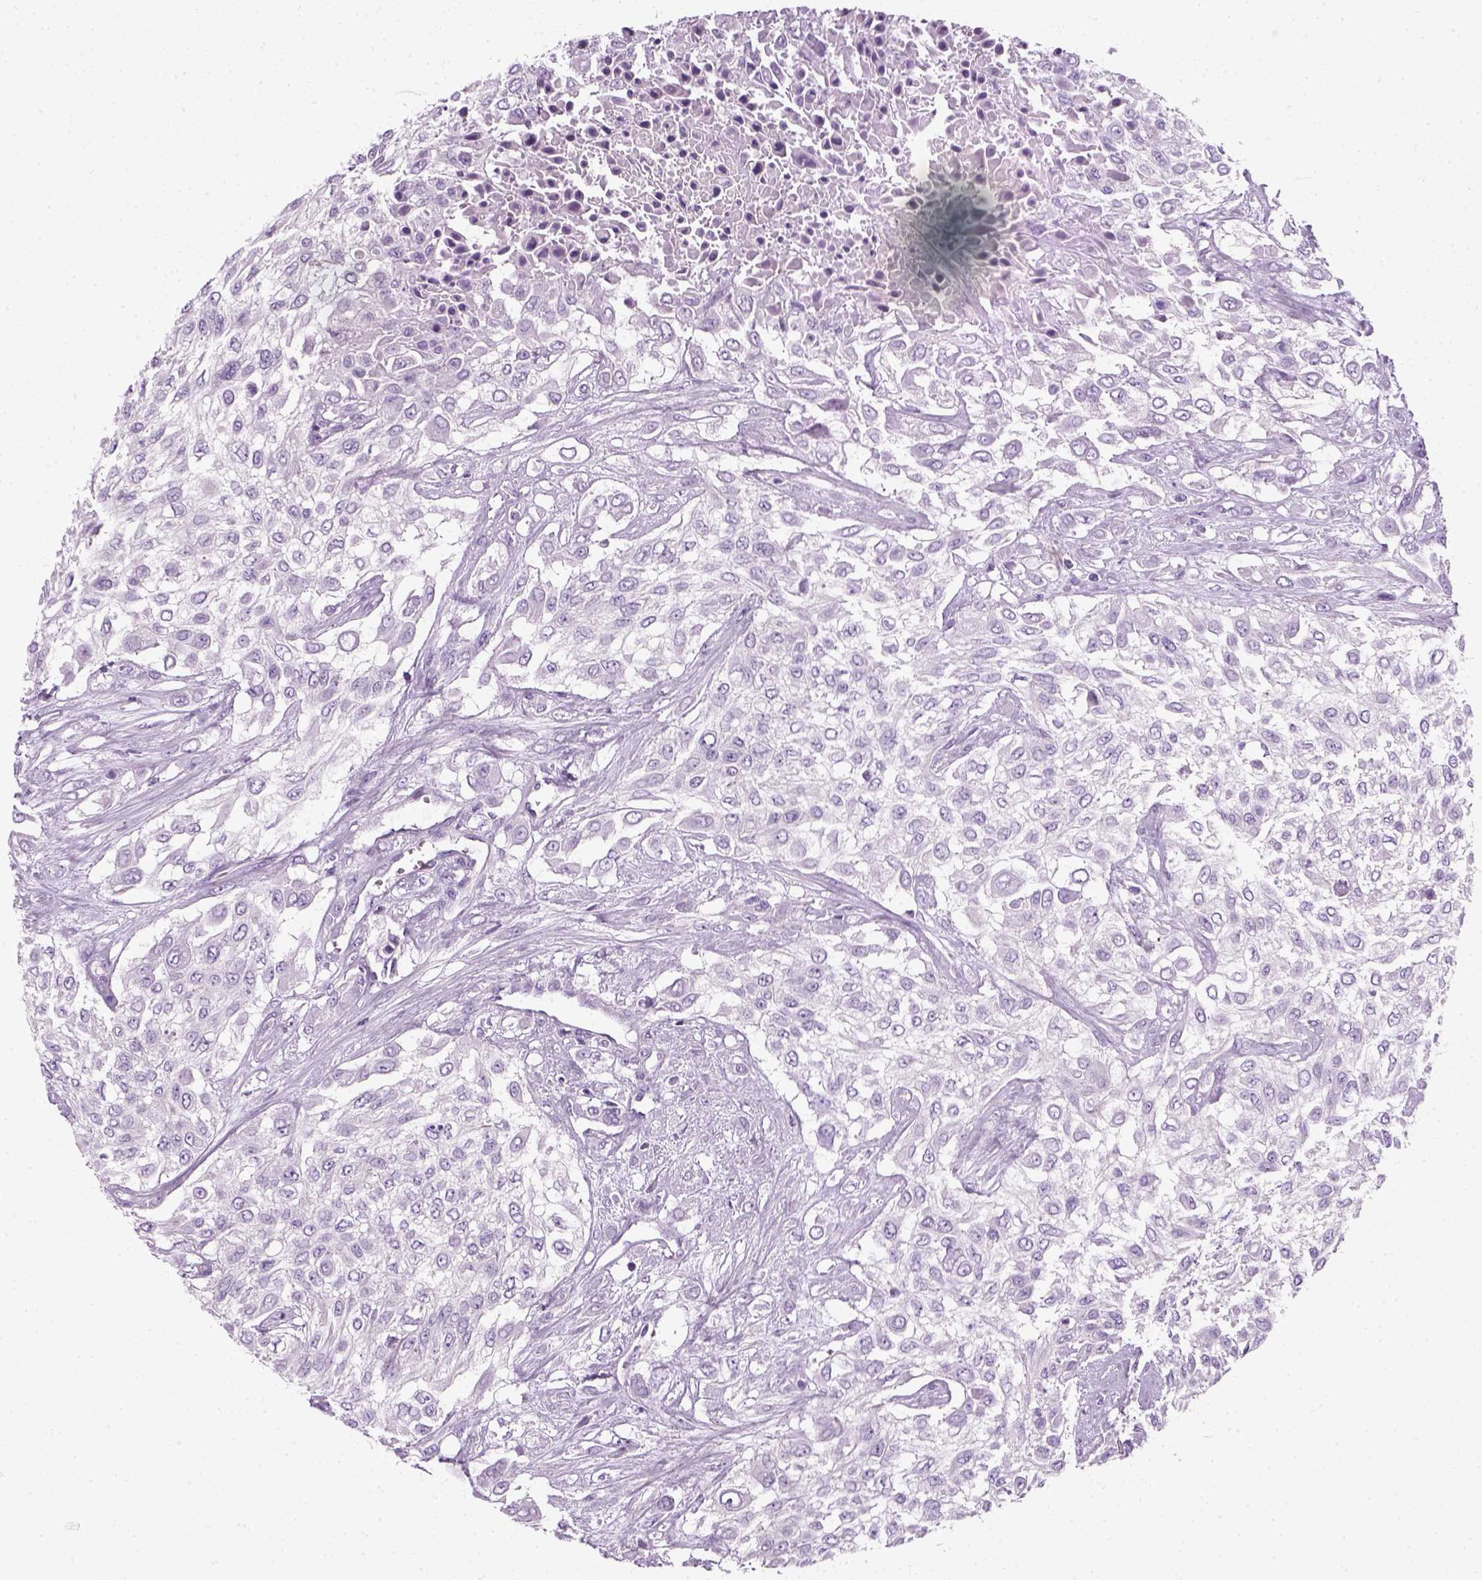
{"staining": {"intensity": "negative", "quantity": "none", "location": "none"}, "tissue": "urothelial cancer", "cell_type": "Tumor cells", "image_type": "cancer", "snomed": [{"axis": "morphology", "description": "Urothelial carcinoma, High grade"}, {"axis": "topography", "description": "Urinary bladder"}], "caption": "The micrograph exhibits no significant expression in tumor cells of high-grade urothelial carcinoma.", "gene": "SLC12A5", "patient": {"sex": "male", "age": 57}}